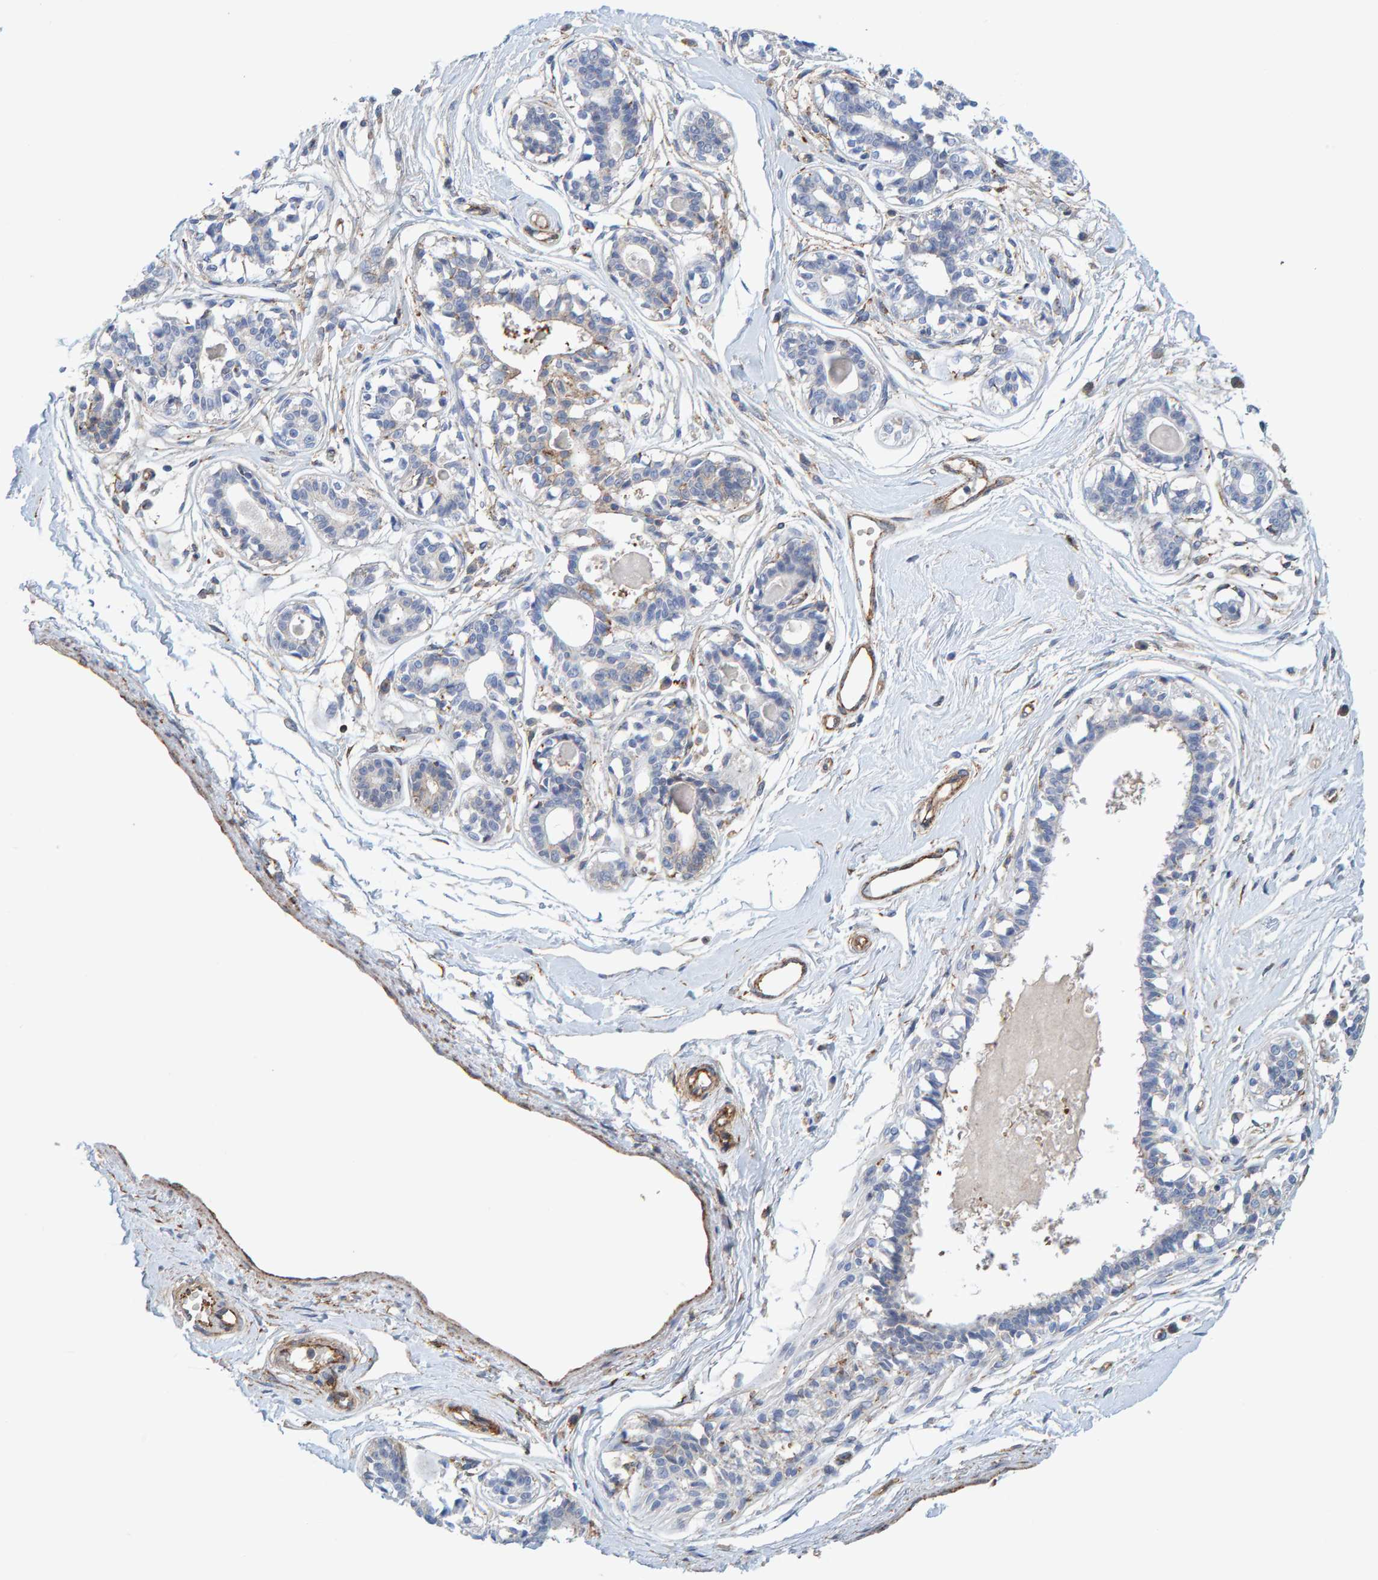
{"staining": {"intensity": "negative", "quantity": "none", "location": "none"}, "tissue": "breast", "cell_type": "Adipocytes", "image_type": "normal", "snomed": [{"axis": "morphology", "description": "Normal tissue, NOS"}, {"axis": "topography", "description": "Breast"}], "caption": "IHC of unremarkable breast demonstrates no expression in adipocytes.", "gene": "MVP", "patient": {"sex": "female", "age": 45}}